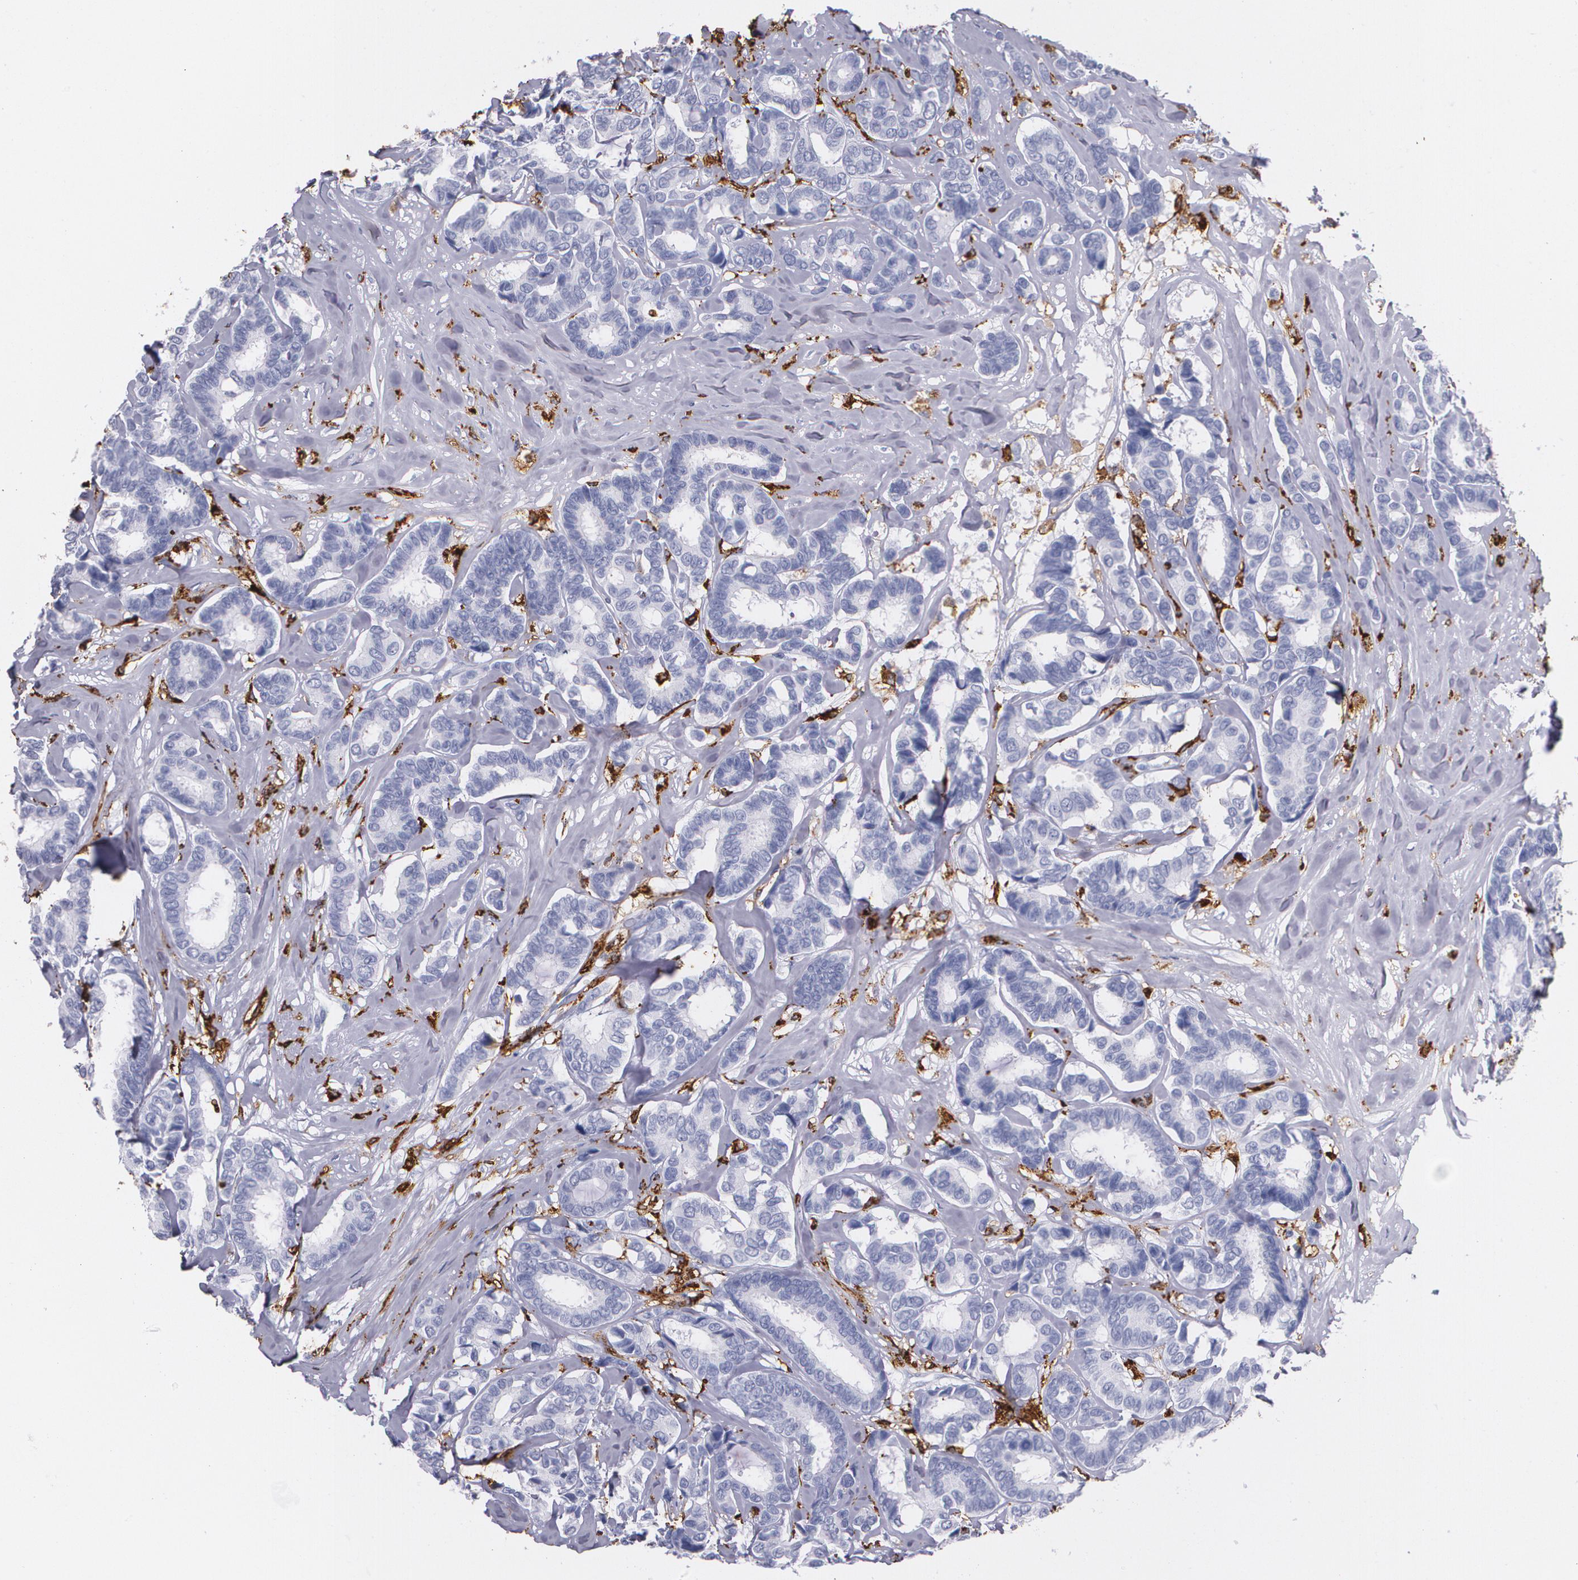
{"staining": {"intensity": "negative", "quantity": "none", "location": "none"}, "tissue": "breast cancer", "cell_type": "Tumor cells", "image_type": "cancer", "snomed": [{"axis": "morphology", "description": "Duct carcinoma"}, {"axis": "topography", "description": "Breast"}], "caption": "A photomicrograph of breast cancer stained for a protein reveals no brown staining in tumor cells.", "gene": "HLA-DRA", "patient": {"sex": "female", "age": 87}}